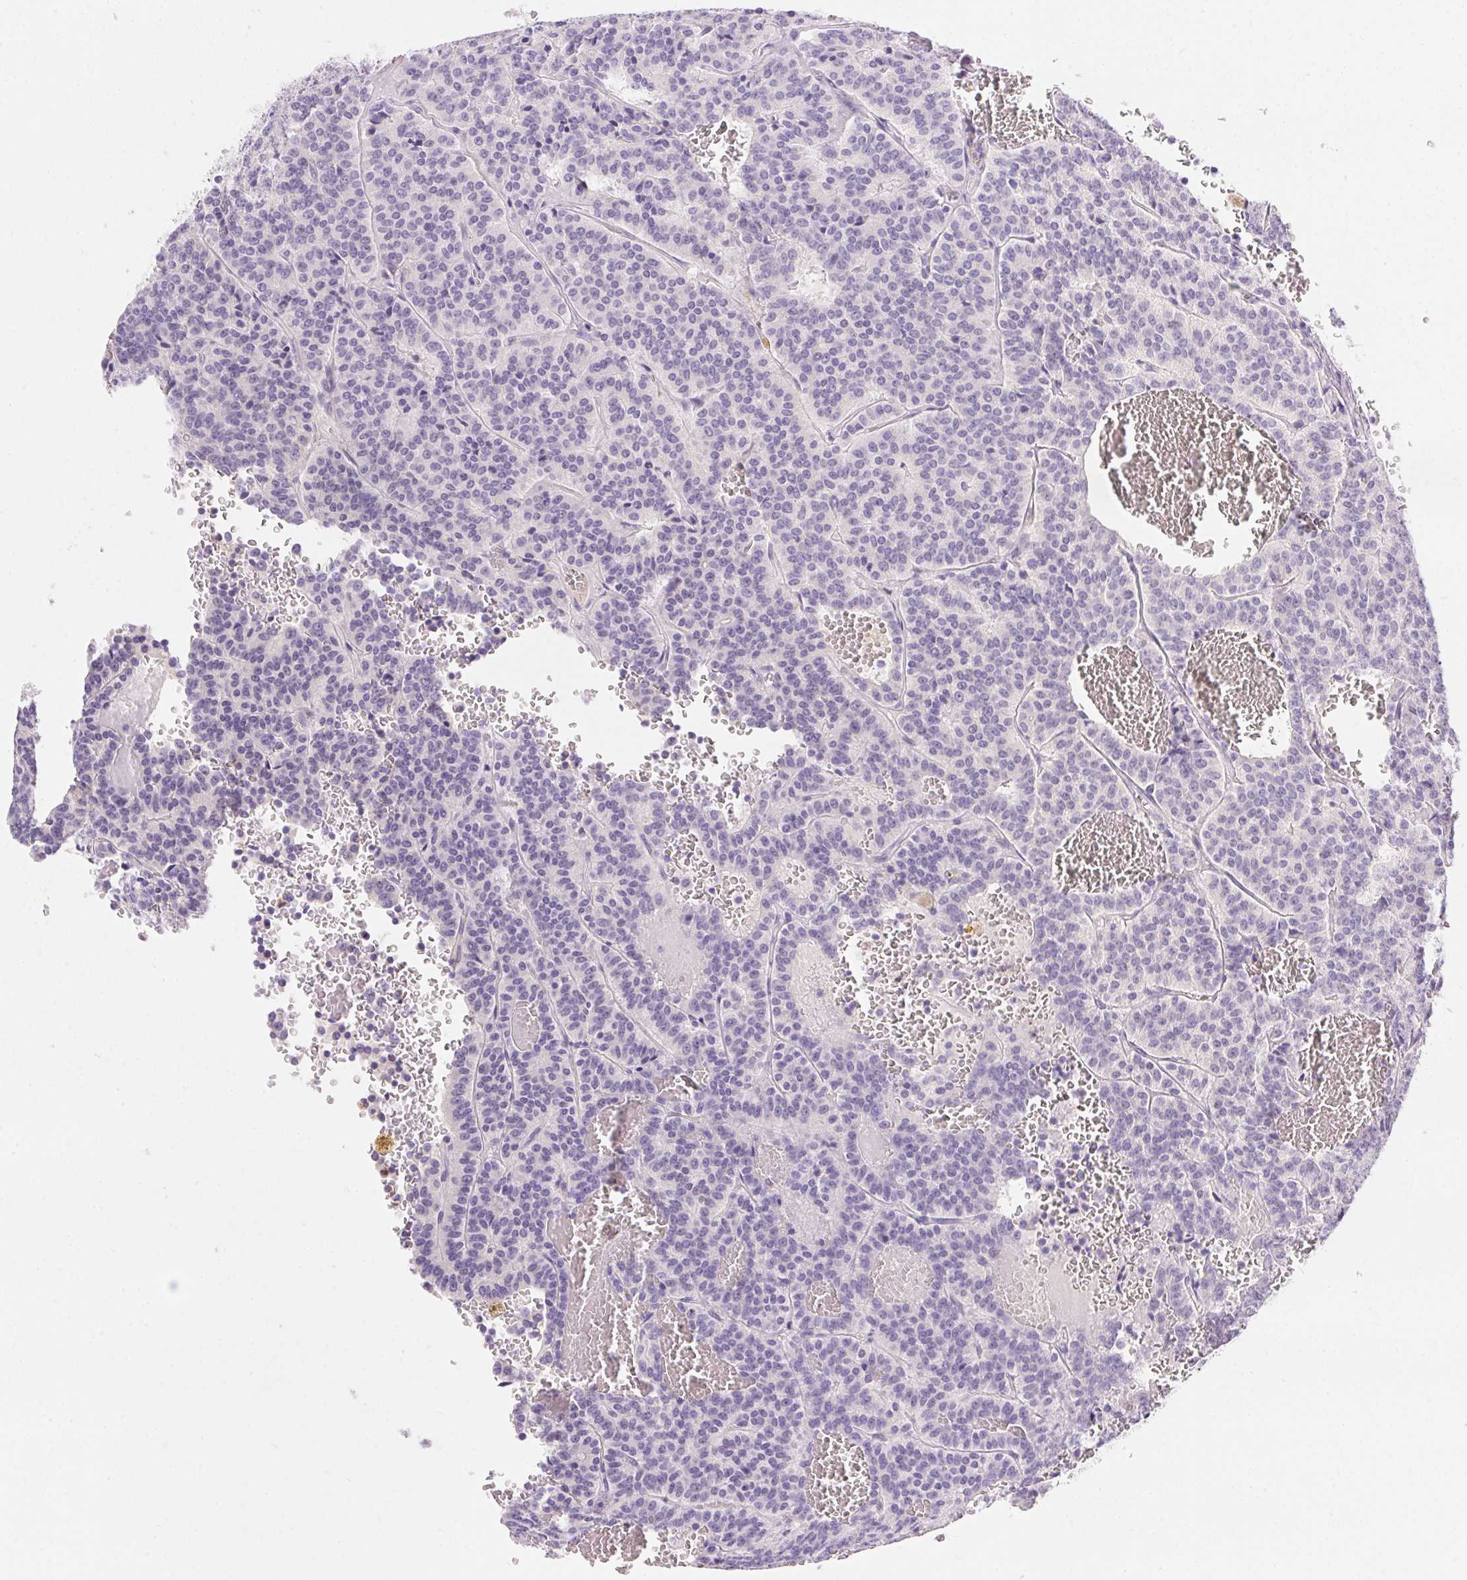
{"staining": {"intensity": "negative", "quantity": "none", "location": "none"}, "tissue": "carcinoid", "cell_type": "Tumor cells", "image_type": "cancer", "snomed": [{"axis": "morphology", "description": "Carcinoid, malignant, NOS"}, {"axis": "topography", "description": "Lung"}], "caption": "There is no significant positivity in tumor cells of carcinoid.", "gene": "SSTR4", "patient": {"sex": "male", "age": 70}}